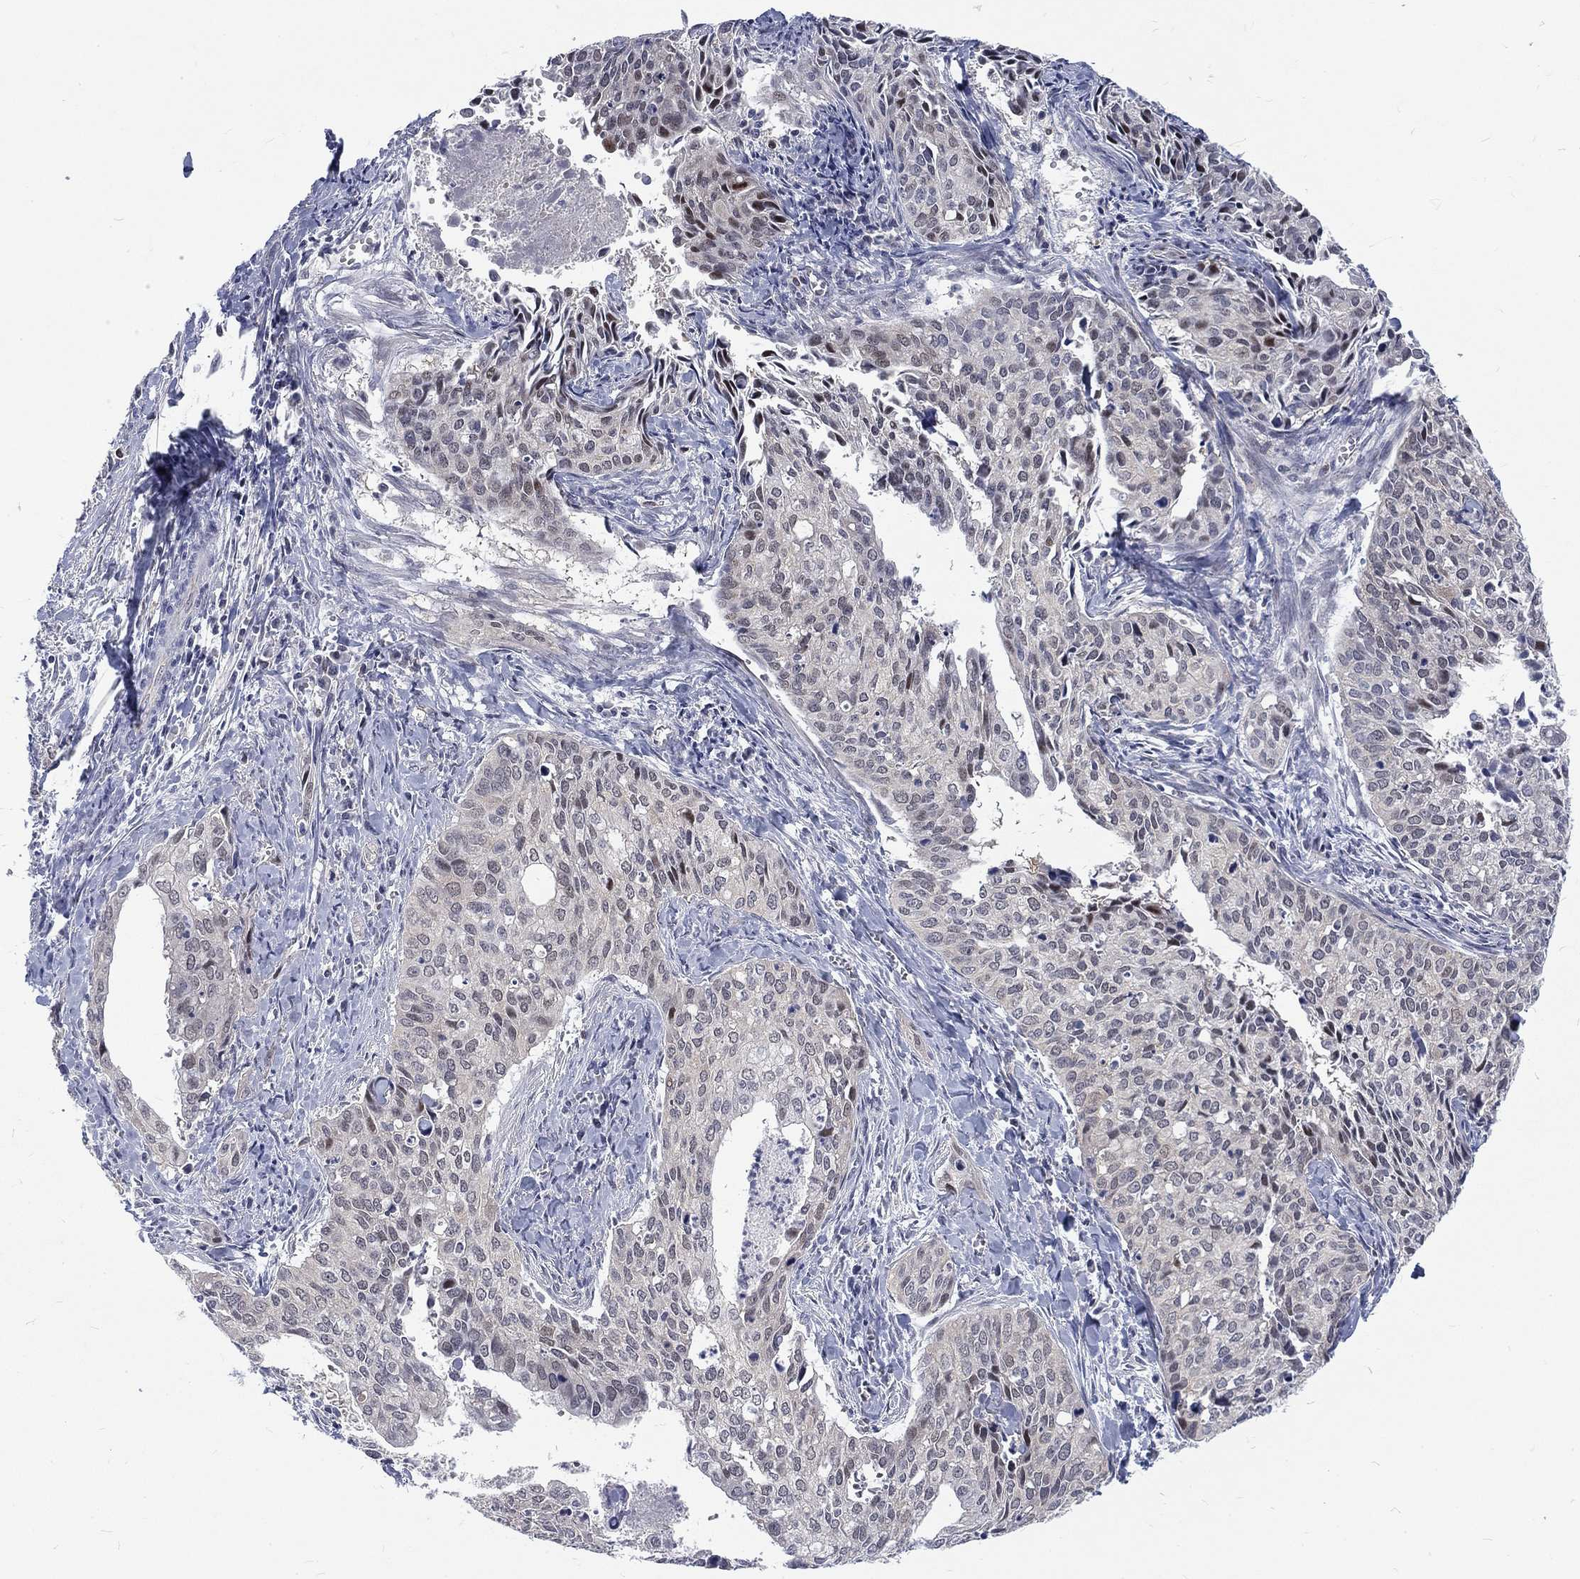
{"staining": {"intensity": "moderate", "quantity": "<25%", "location": "nuclear"}, "tissue": "cervical cancer", "cell_type": "Tumor cells", "image_type": "cancer", "snomed": [{"axis": "morphology", "description": "Squamous cell carcinoma, NOS"}, {"axis": "topography", "description": "Cervix"}], "caption": "Cervical cancer was stained to show a protein in brown. There is low levels of moderate nuclear positivity in about <25% of tumor cells. The staining is performed using DAB brown chromogen to label protein expression. The nuclei are counter-stained blue using hematoxylin.", "gene": "PHKA1", "patient": {"sex": "female", "age": 29}}